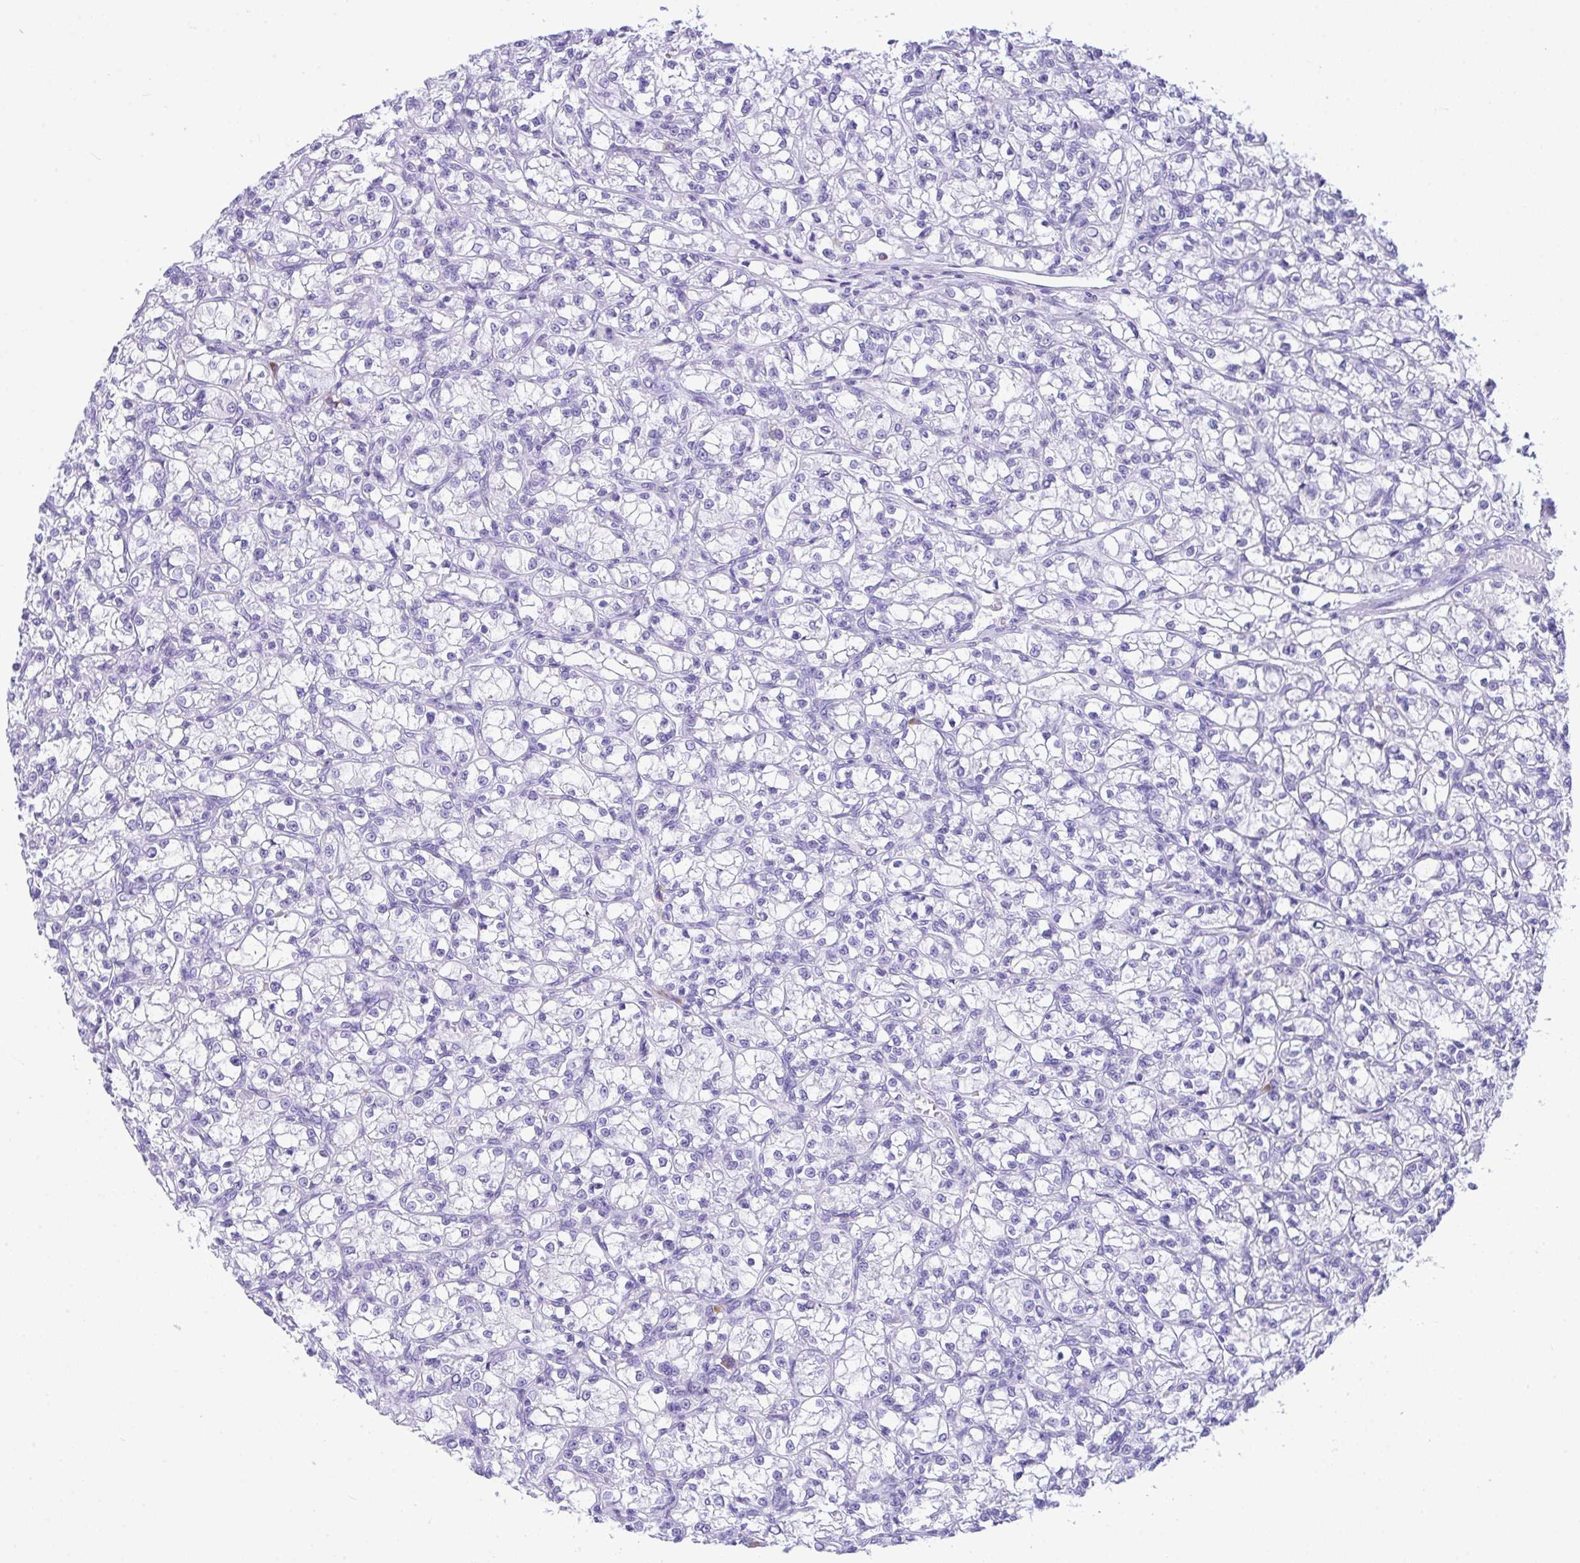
{"staining": {"intensity": "negative", "quantity": "none", "location": "none"}, "tissue": "renal cancer", "cell_type": "Tumor cells", "image_type": "cancer", "snomed": [{"axis": "morphology", "description": "Adenocarcinoma, NOS"}, {"axis": "topography", "description": "Kidney"}], "caption": "Immunohistochemical staining of human adenocarcinoma (renal) reveals no significant staining in tumor cells. (Stains: DAB immunohistochemistry with hematoxylin counter stain, Microscopy: brightfield microscopy at high magnification).", "gene": "BEST4", "patient": {"sex": "female", "age": 59}}